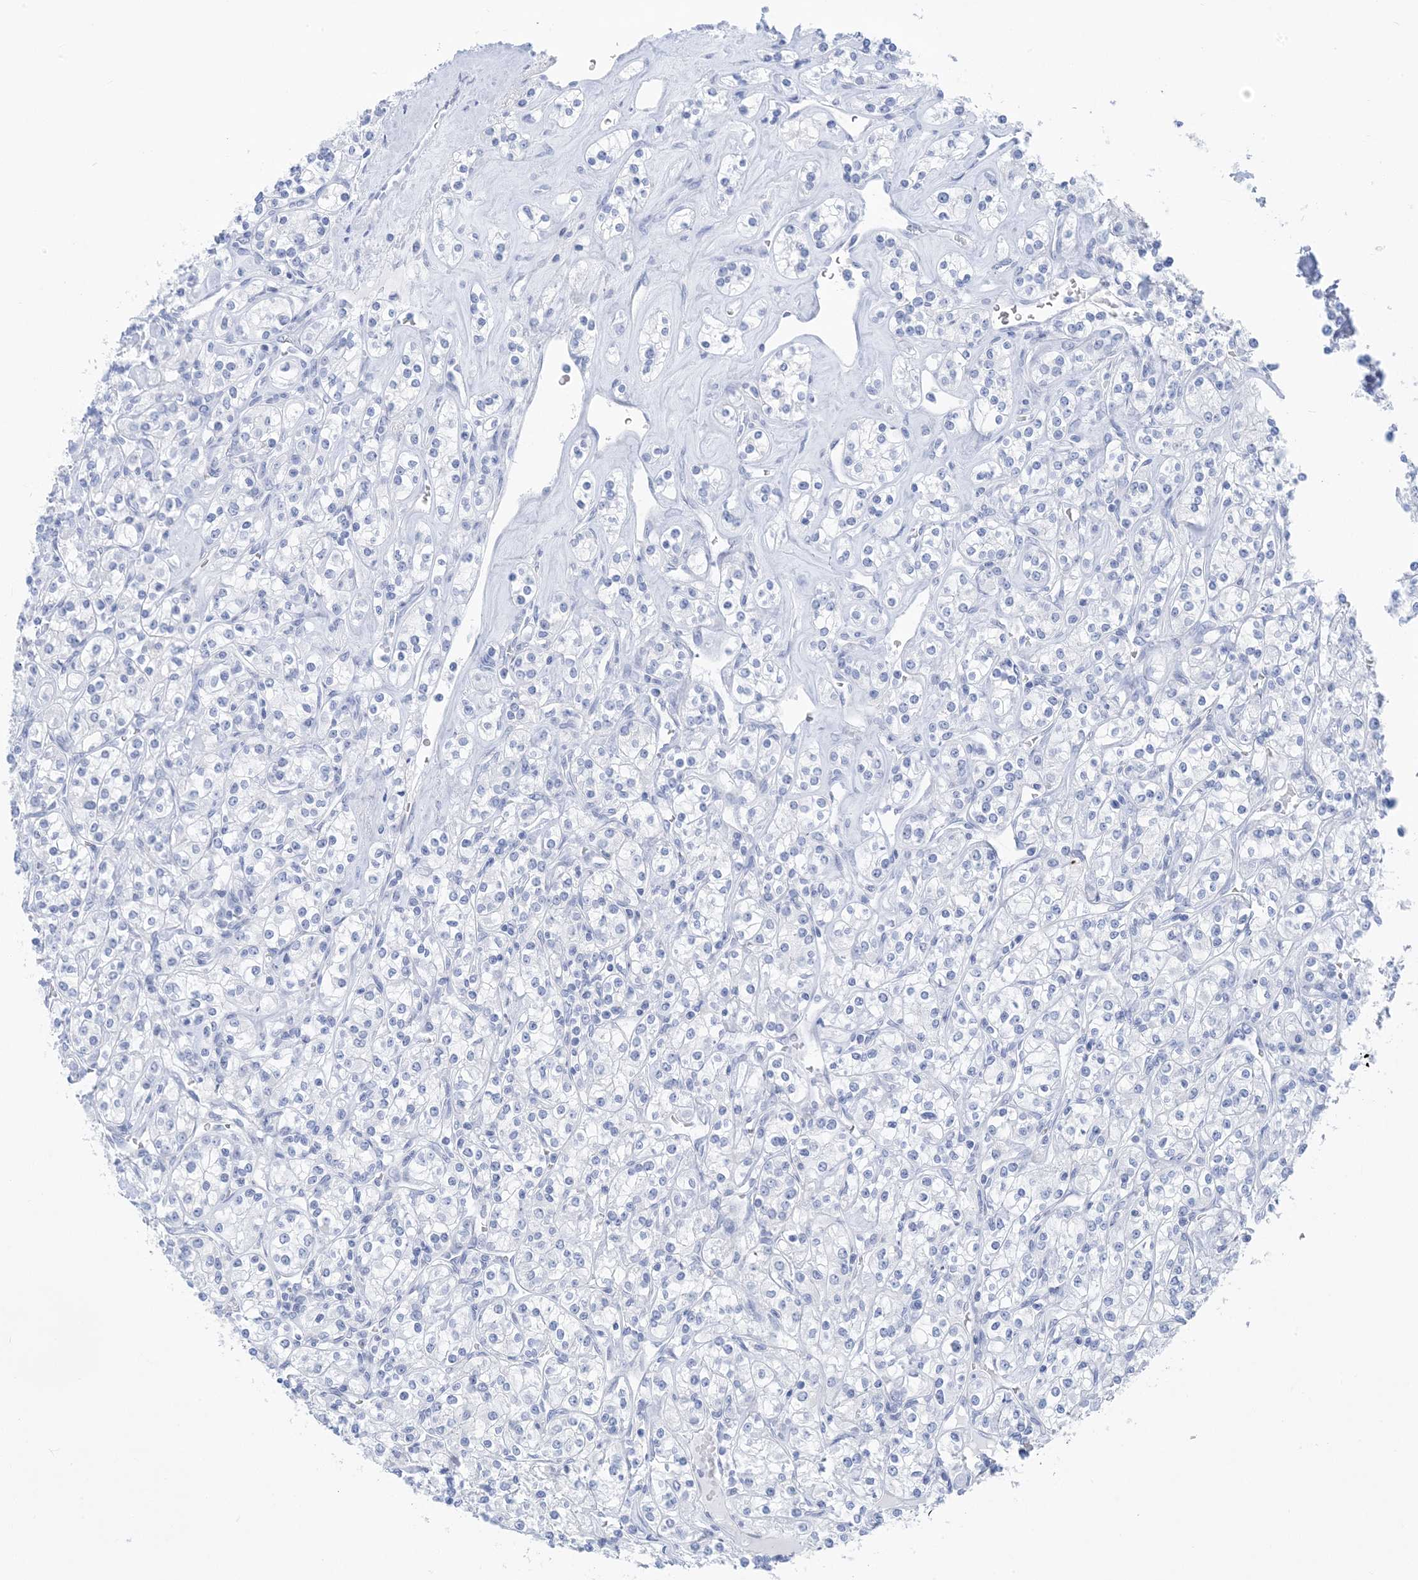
{"staining": {"intensity": "negative", "quantity": "none", "location": "none"}, "tissue": "renal cancer", "cell_type": "Tumor cells", "image_type": "cancer", "snomed": [{"axis": "morphology", "description": "Adenocarcinoma, NOS"}, {"axis": "topography", "description": "Kidney"}], "caption": "Renal adenocarcinoma stained for a protein using immunohistochemistry (IHC) shows no expression tumor cells.", "gene": "SH3YL1", "patient": {"sex": "male", "age": 77}}